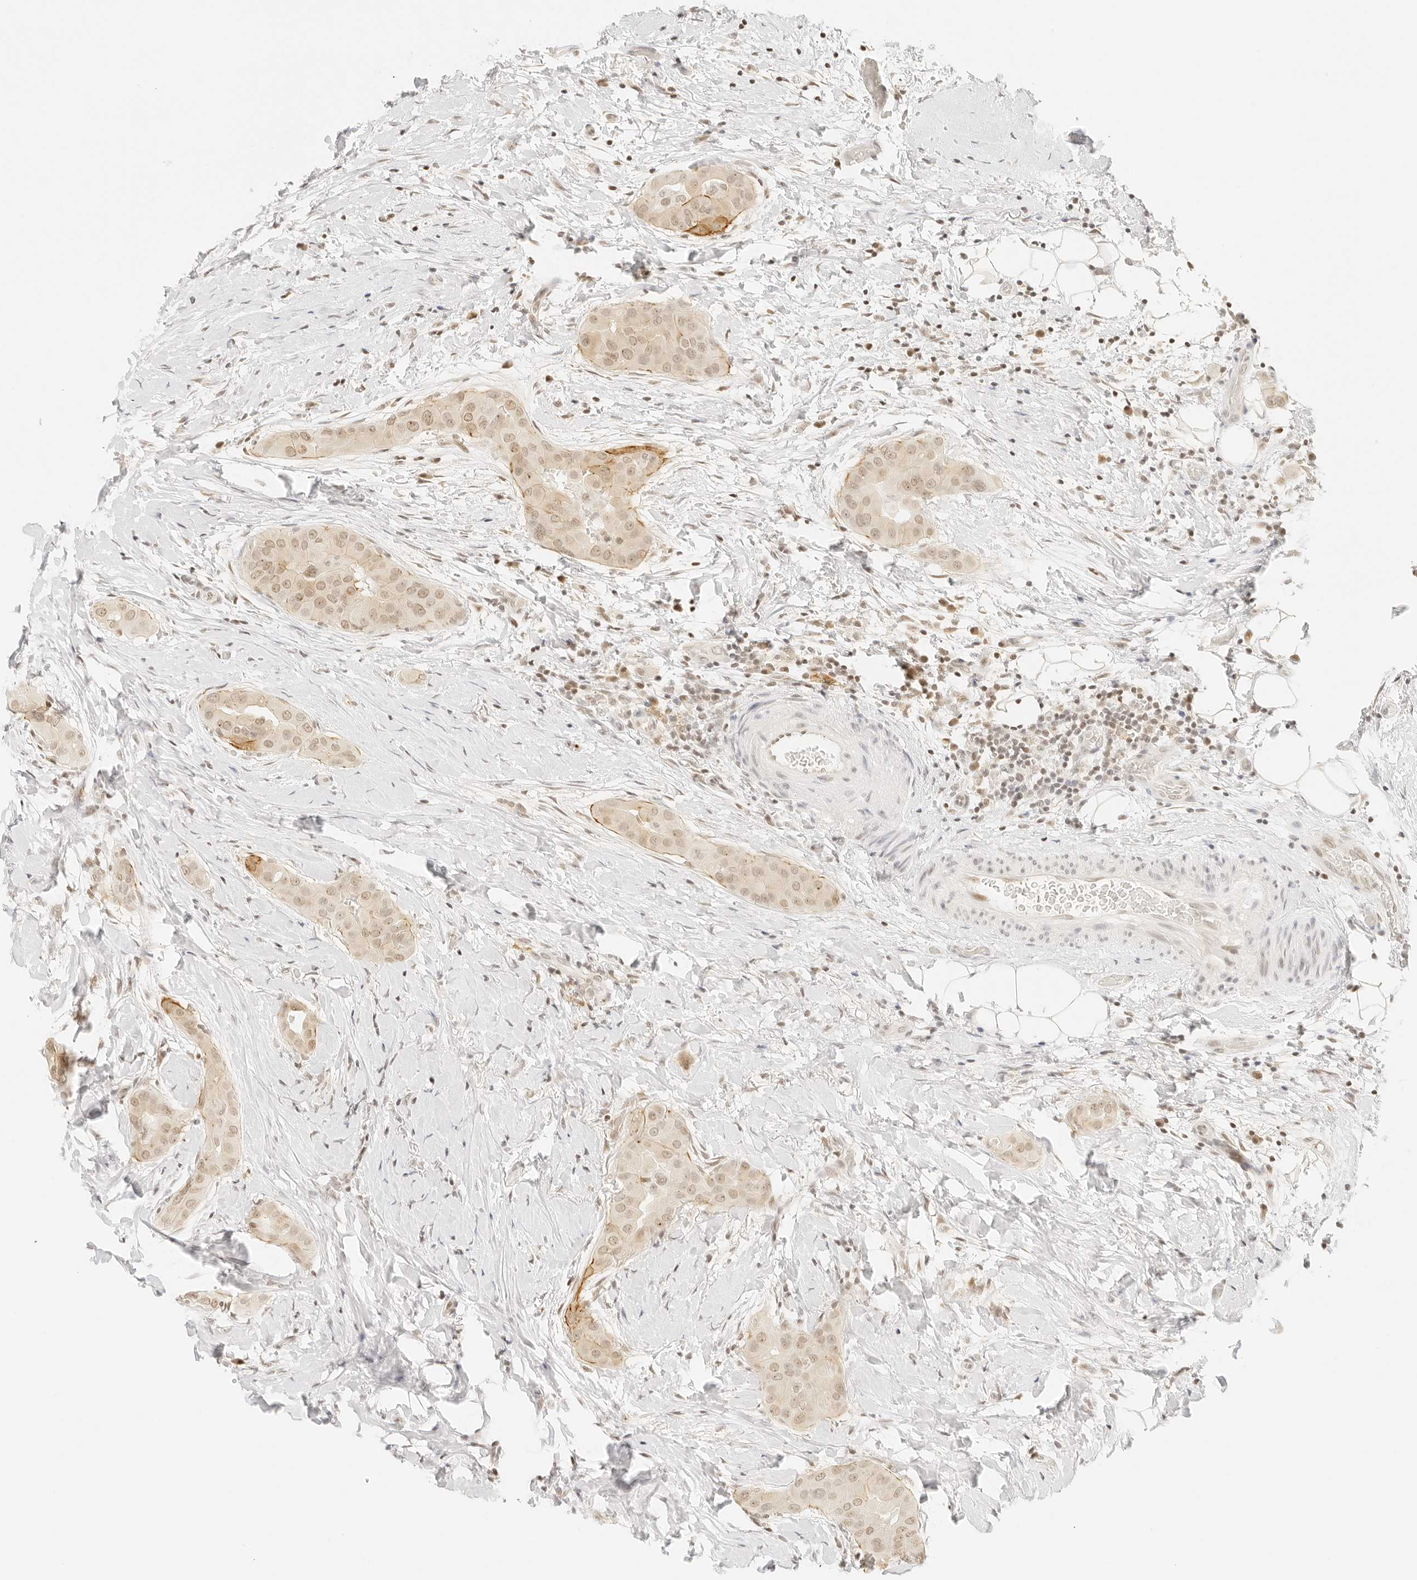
{"staining": {"intensity": "weak", "quantity": ">75%", "location": "cytoplasmic/membranous,nuclear"}, "tissue": "thyroid cancer", "cell_type": "Tumor cells", "image_type": "cancer", "snomed": [{"axis": "morphology", "description": "Papillary adenocarcinoma, NOS"}, {"axis": "topography", "description": "Thyroid gland"}], "caption": "High-power microscopy captured an IHC image of thyroid cancer, revealing weak cytoplasmic/membranous and nuclear staining in about >75% of tumor cells.", "gene": "GNAS", "patient": {"sex": "male", "age": 33}}